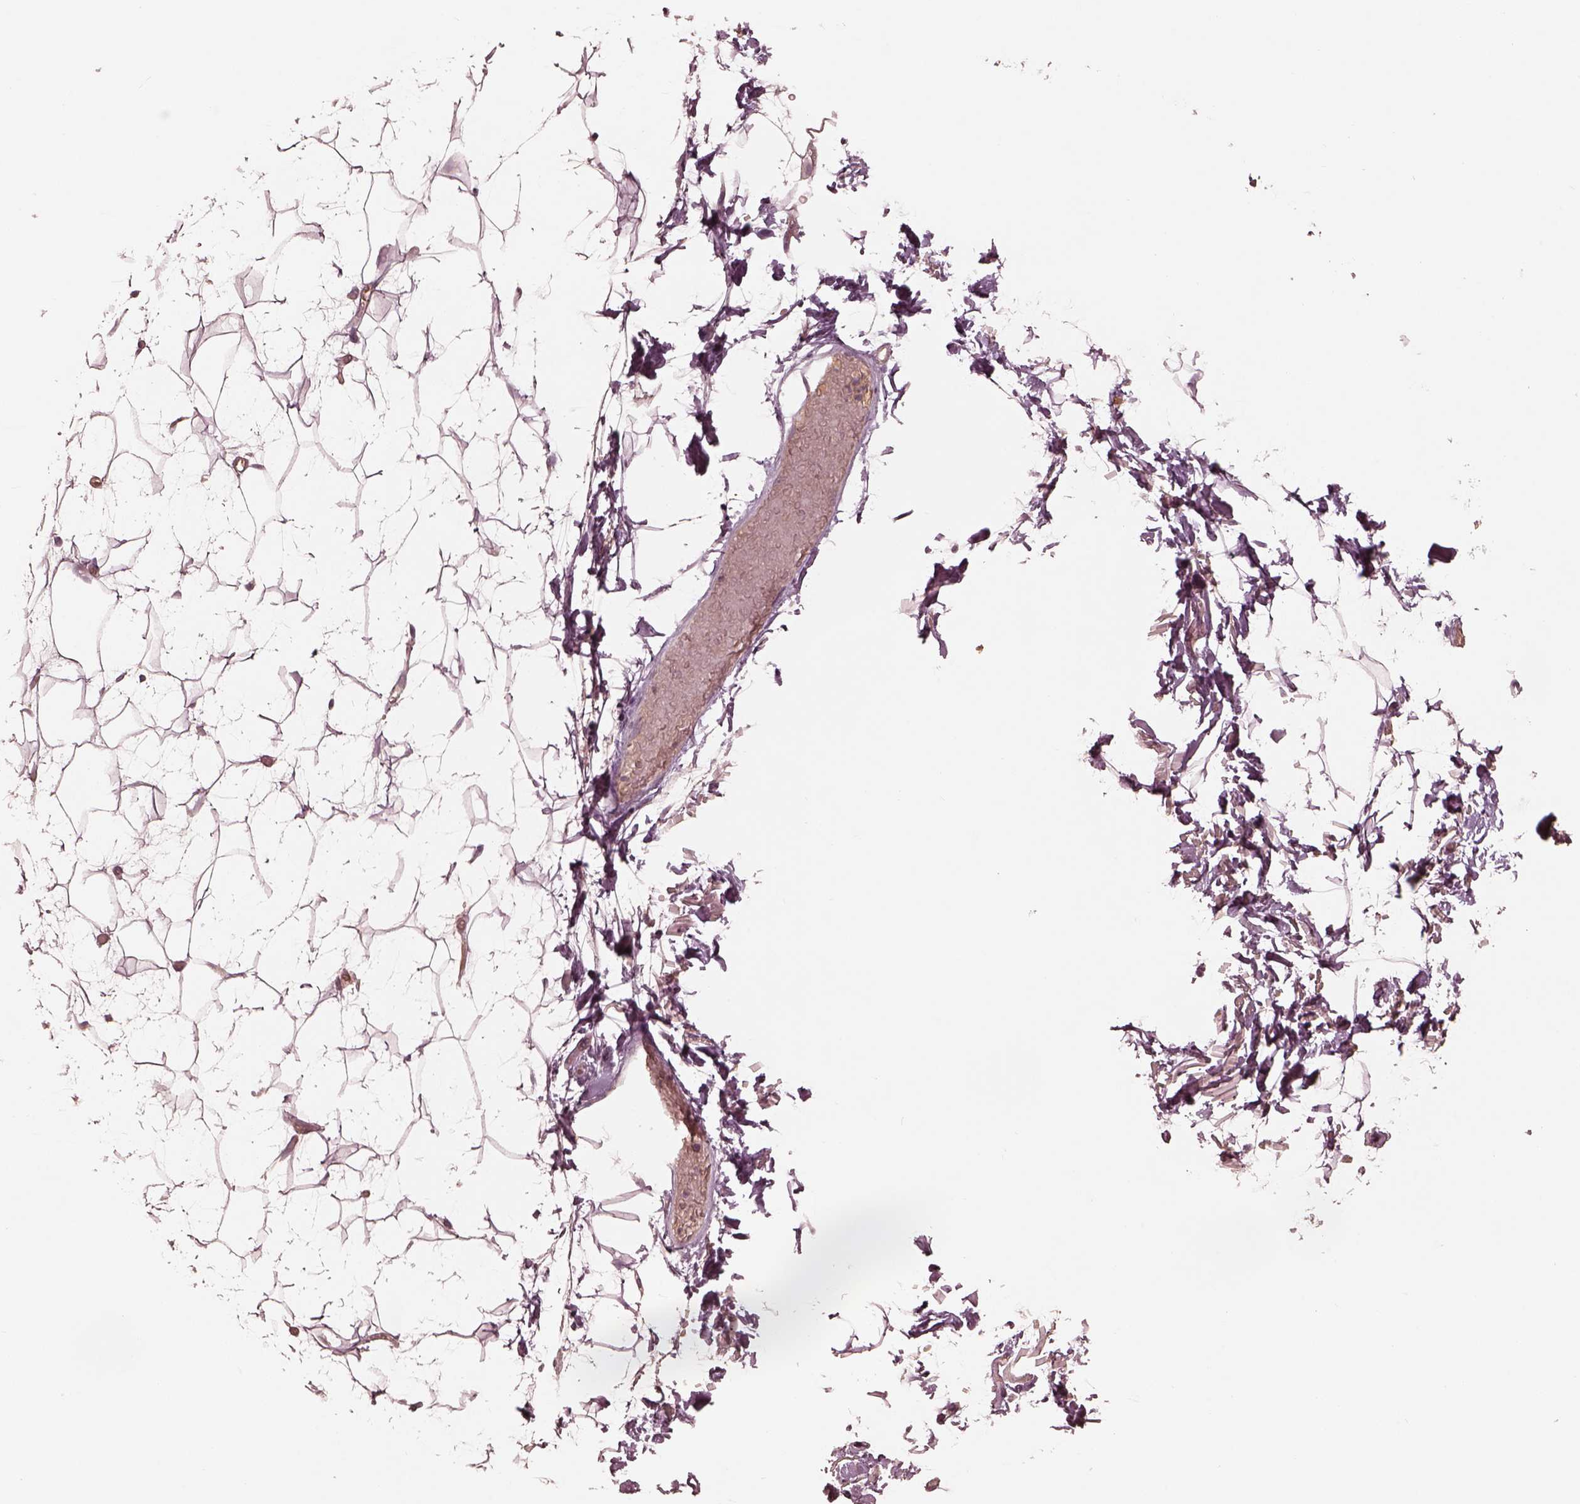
{"staining": {"intensity": "negative", "quantity": "none", "location": "none"}, "tissue": "adipose tissue", "cell_type": "Adipocytes", "image_type": "normal", "snomed": [{"axis": "morphology", "description": "Normal tissue, NOS"}, {"axis": "topography", "description": "Anal"}, {"axis": "topography", "description": "Peripheral nerve tissue"}], "caption": "This image is of benign adipose tissue stained with immunohistochemistry (IHC) to label a protein in brown with the nuclei are counter-stained blue. There is no expression in adipocytes. (DAB (3,3'-diaminobenzidine) immunohistochemistry (IHC), high magnification).", "gene": "TF", "patient": {"sex": "male", "age": 78}}